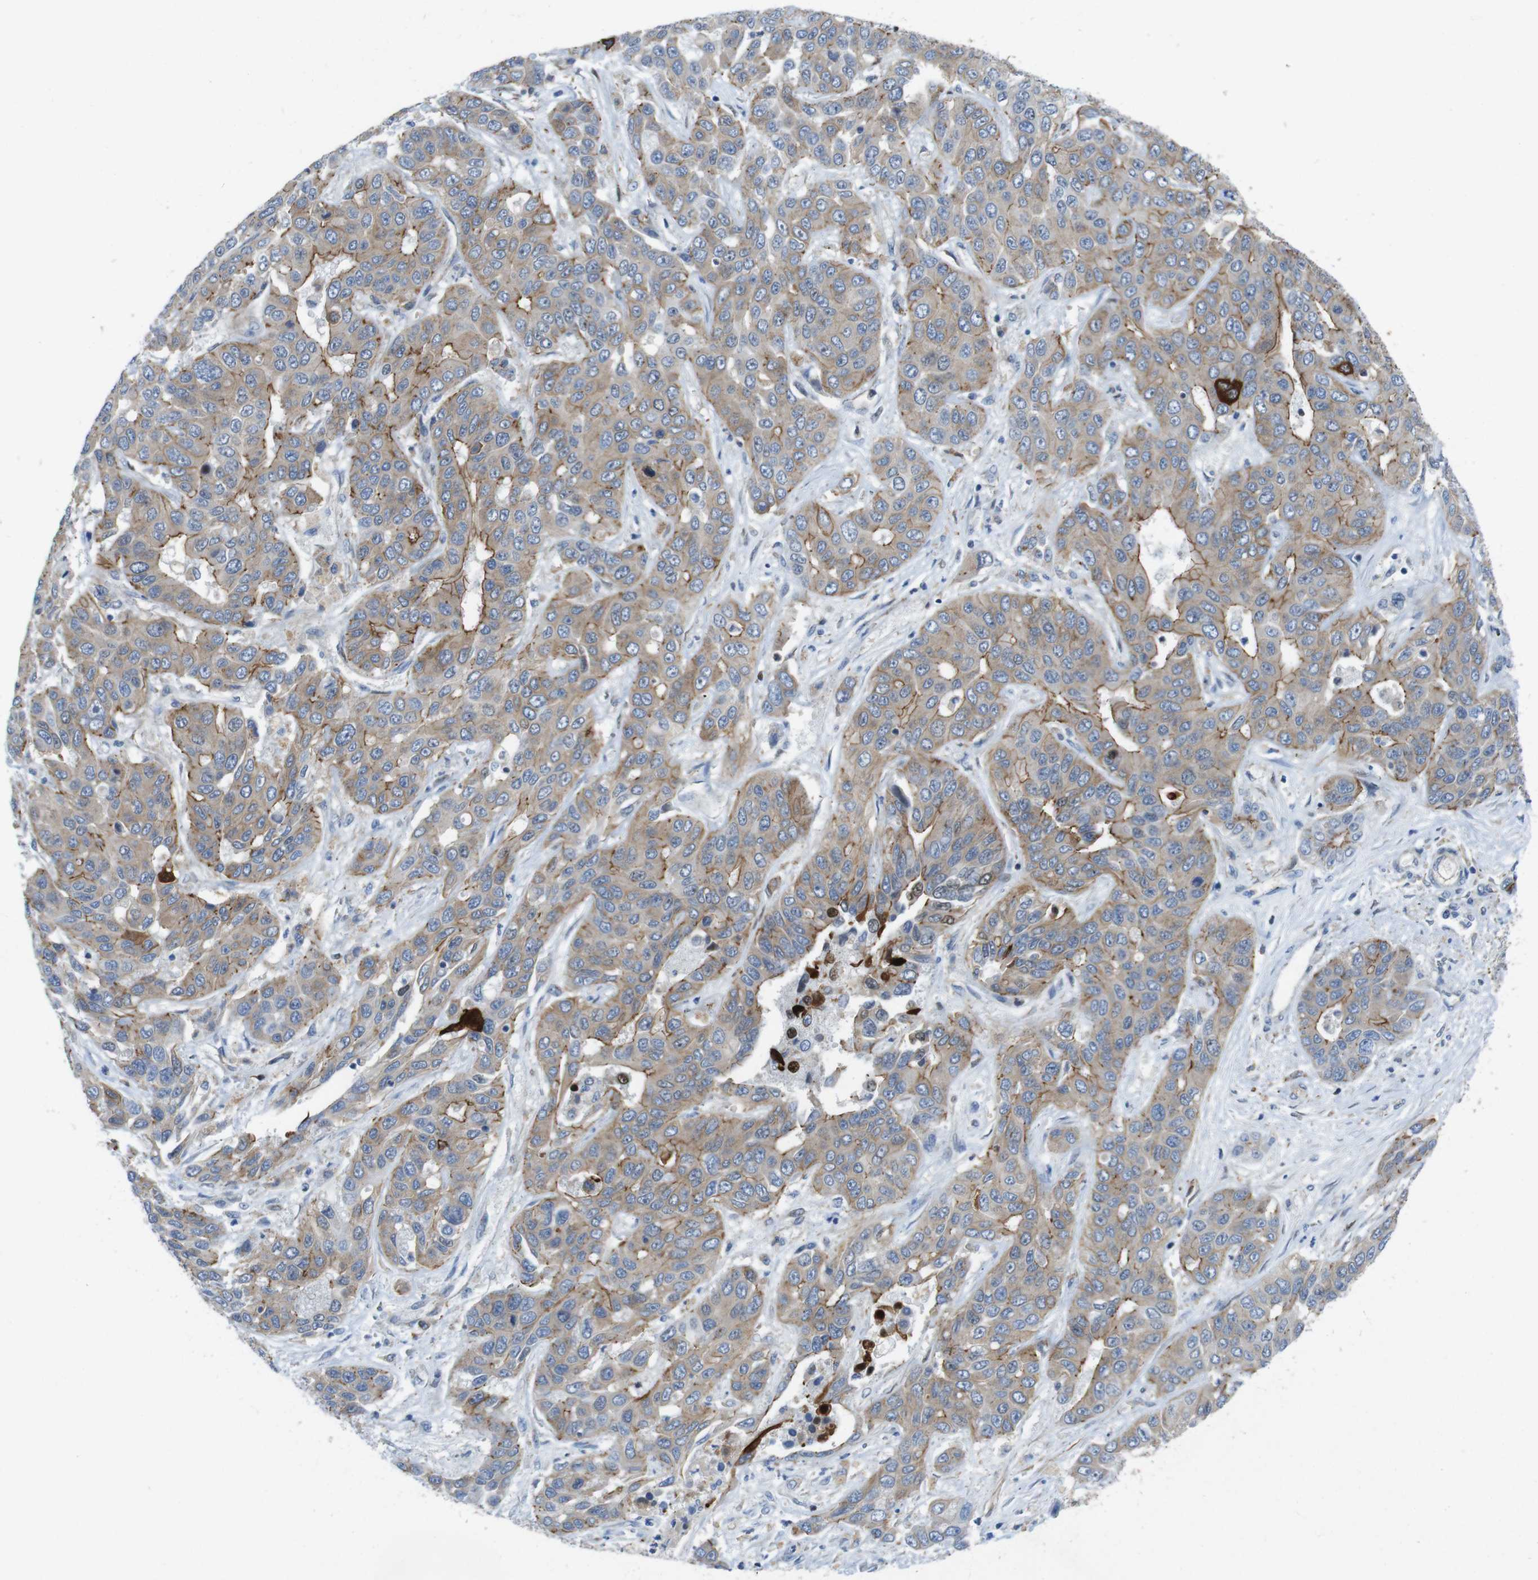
{"staining": {"intensity": "moderate", "quantity": "25%-75%", "location": "cytoplasmic/membranous"}, "tissue": "liver cancer", "cell_type": "Tumor cells", "image_type": "cancer", "snomed": [{"axis": "morphology", "description": "Cholangiocarcinoma"}, {"axis": "topography", "description": "Liver"}], "caption": "Liver cancer stained for a protein displays moderate cytoplasmic/membranous positivity in tumor cells.", "gene": "TJP3", "patient": {"sex": "female", "age": 52}}